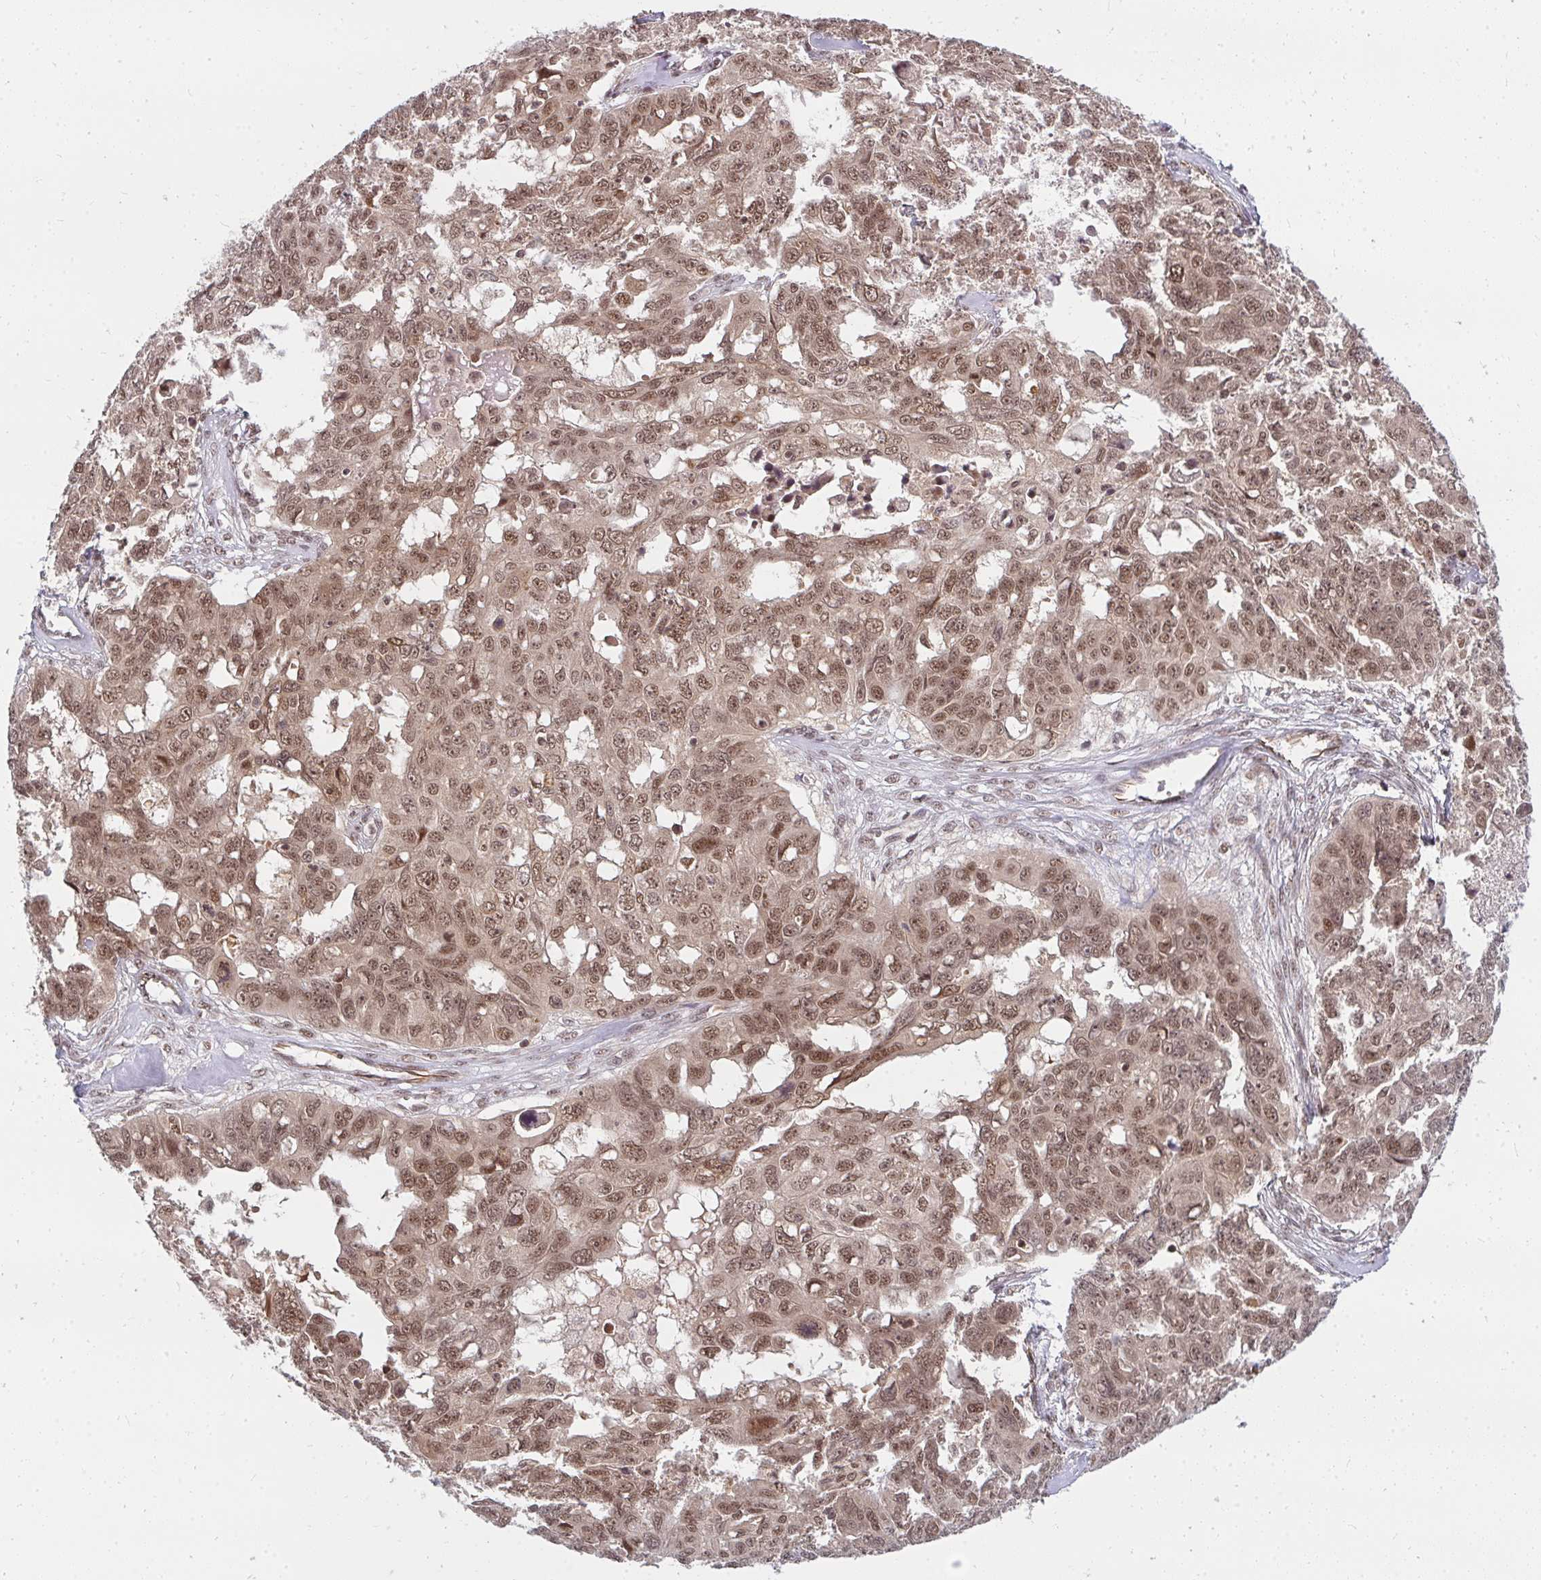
{"staining": {"intensity": "moderate", "quantity": ">75%", "location": "nuclear"}, "tissue": "ovarian cancer", "cell_type": "Tumor cells", "image_type": "cancer", "snomed": [{"axis": "morphology", "description": "Carcinoma, endometroid"}, {"axis": "topography", "description": "Ovary"}], "caption": "Endometroid carcinoma (ovarian) stained for a protein reveals moderate nuclear positivity in tumor cells.", "gene": "GTF3C6", "patient": {"sex": "female", "age": 70}}